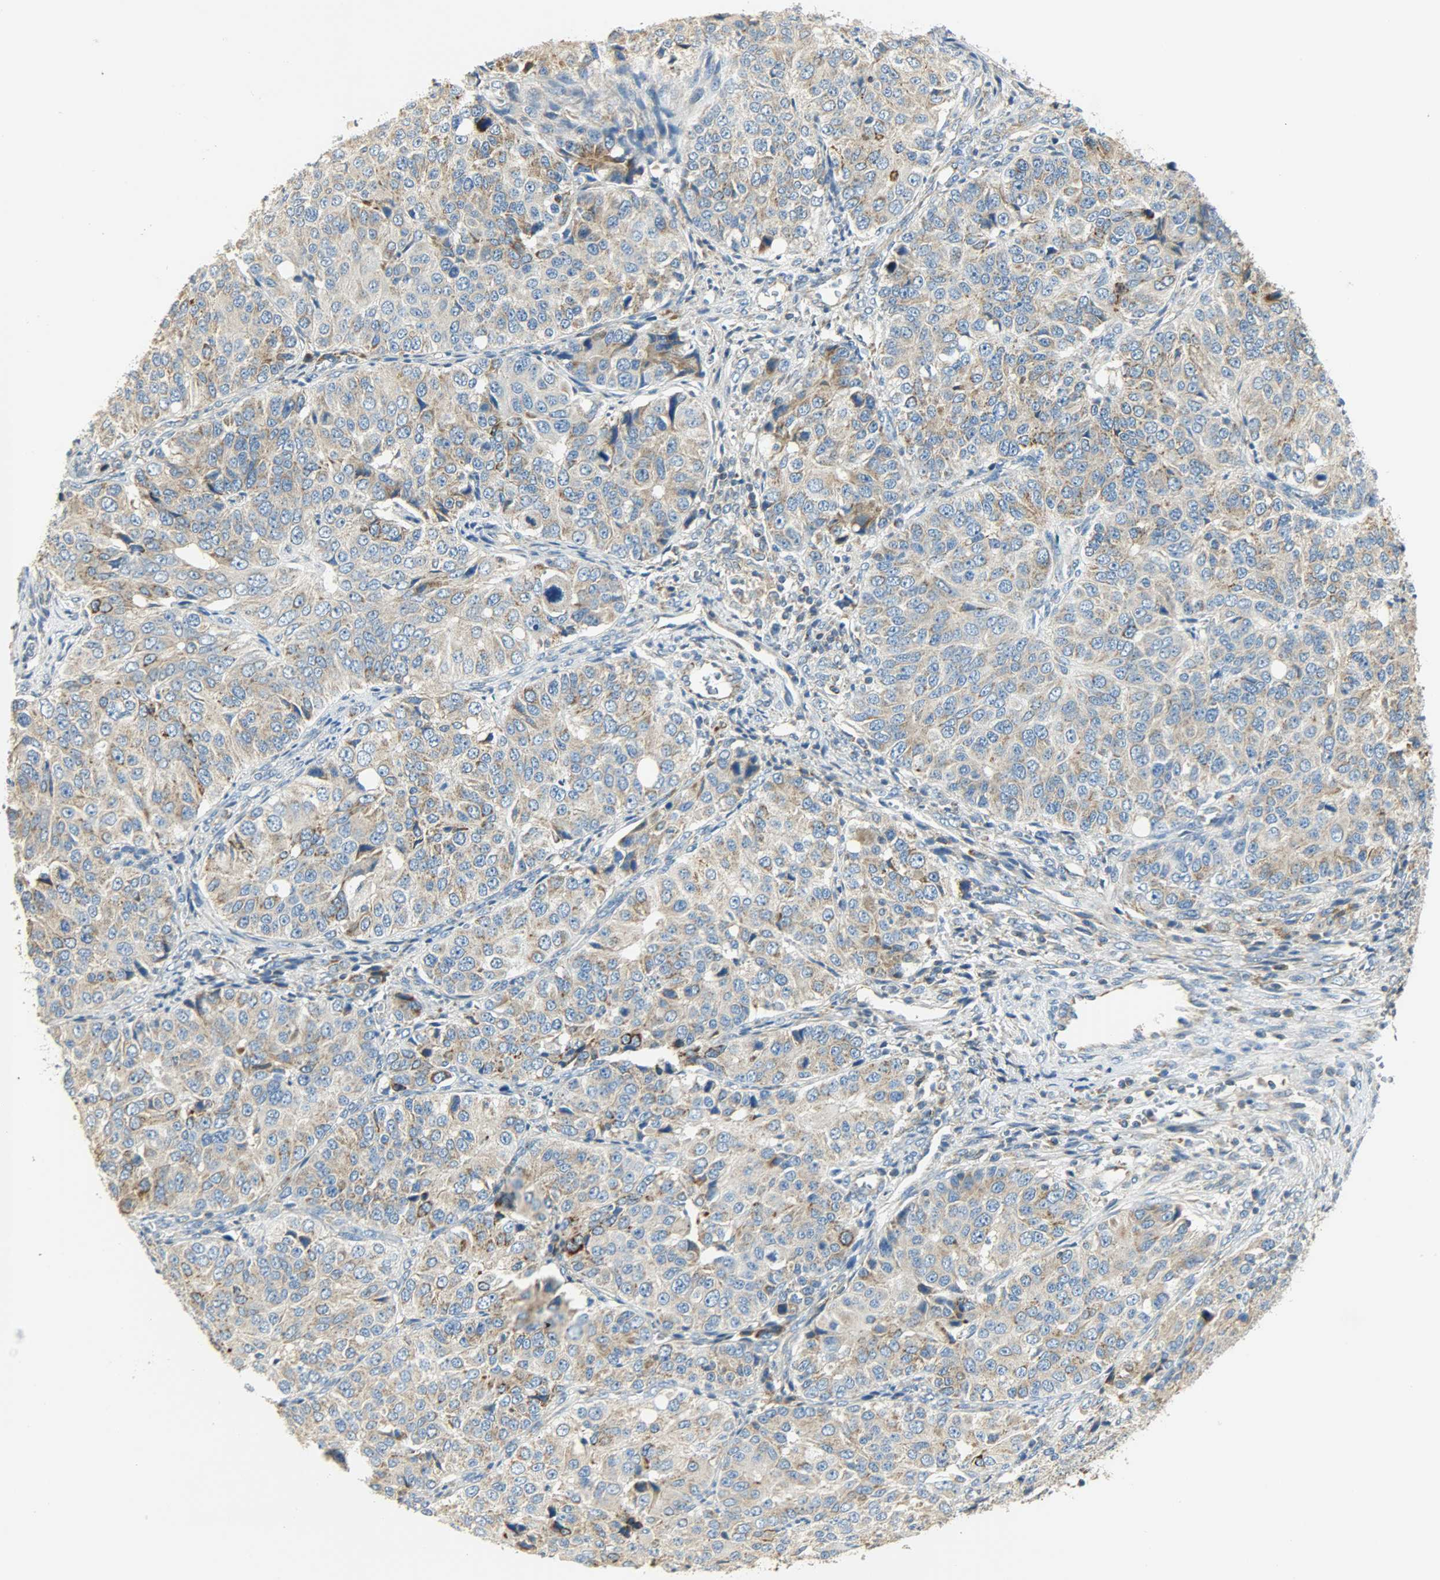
{"staining": {"intensity": "moderate", "quantity": ">75%", "location": "cytoplasmic/membranous"}, "tissue": "ovarian cancer", "cell_type": "Tumor cells", "image_type": "cancer", "snomed": [{"axis": "morphology", "description": "Carcinoma, endometroid"}, {"axis": "topography", "description": "Ovary"}], "caption": "Human endometroid carcinoma (ovarian) stained with a protein marker displays moderate staining in tumor cells.", "gene": "NNT", "patient": {"sex": "female", "age": 51}}